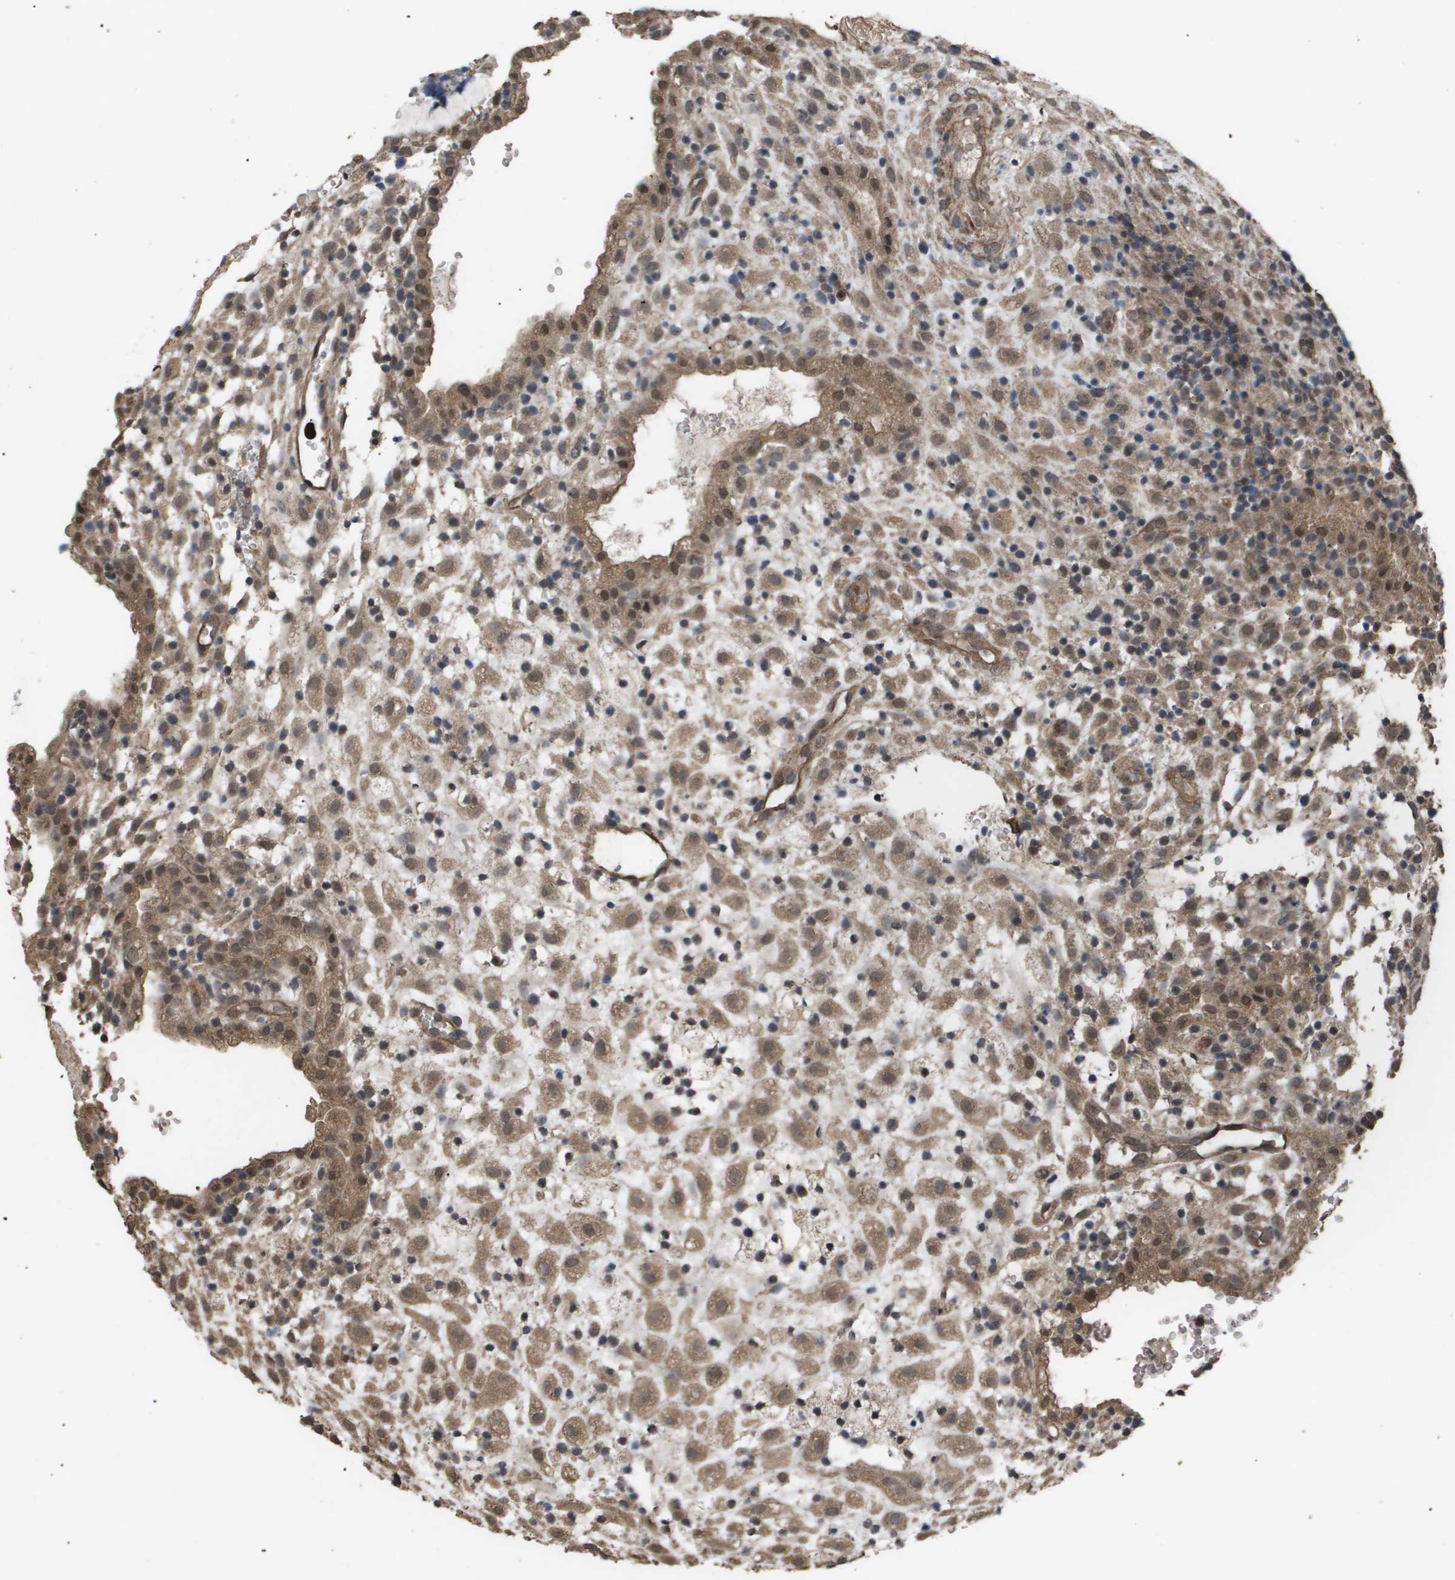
{"staining": {"intensity": "moderate", "quantity": ">75%", "location": "cytoplasmic/membranous"}, "tissue": "placenta", "cell_type": "Decidual cells", "image_type": "normal", "snomed": [{"axis": "morphology", "description": "Normal tissue, NOS"}, {"axis": "topography", "description": "Placenta"}], "caption": "This micrograph demonstrates immunohistochemistry staining of benign human placenta, with medium moderate cytoplasmic/membranous positivity in approximately >75% of decidual cells.", "gene": "CUL5", "patient": {"sex": "female", "age": 18}}